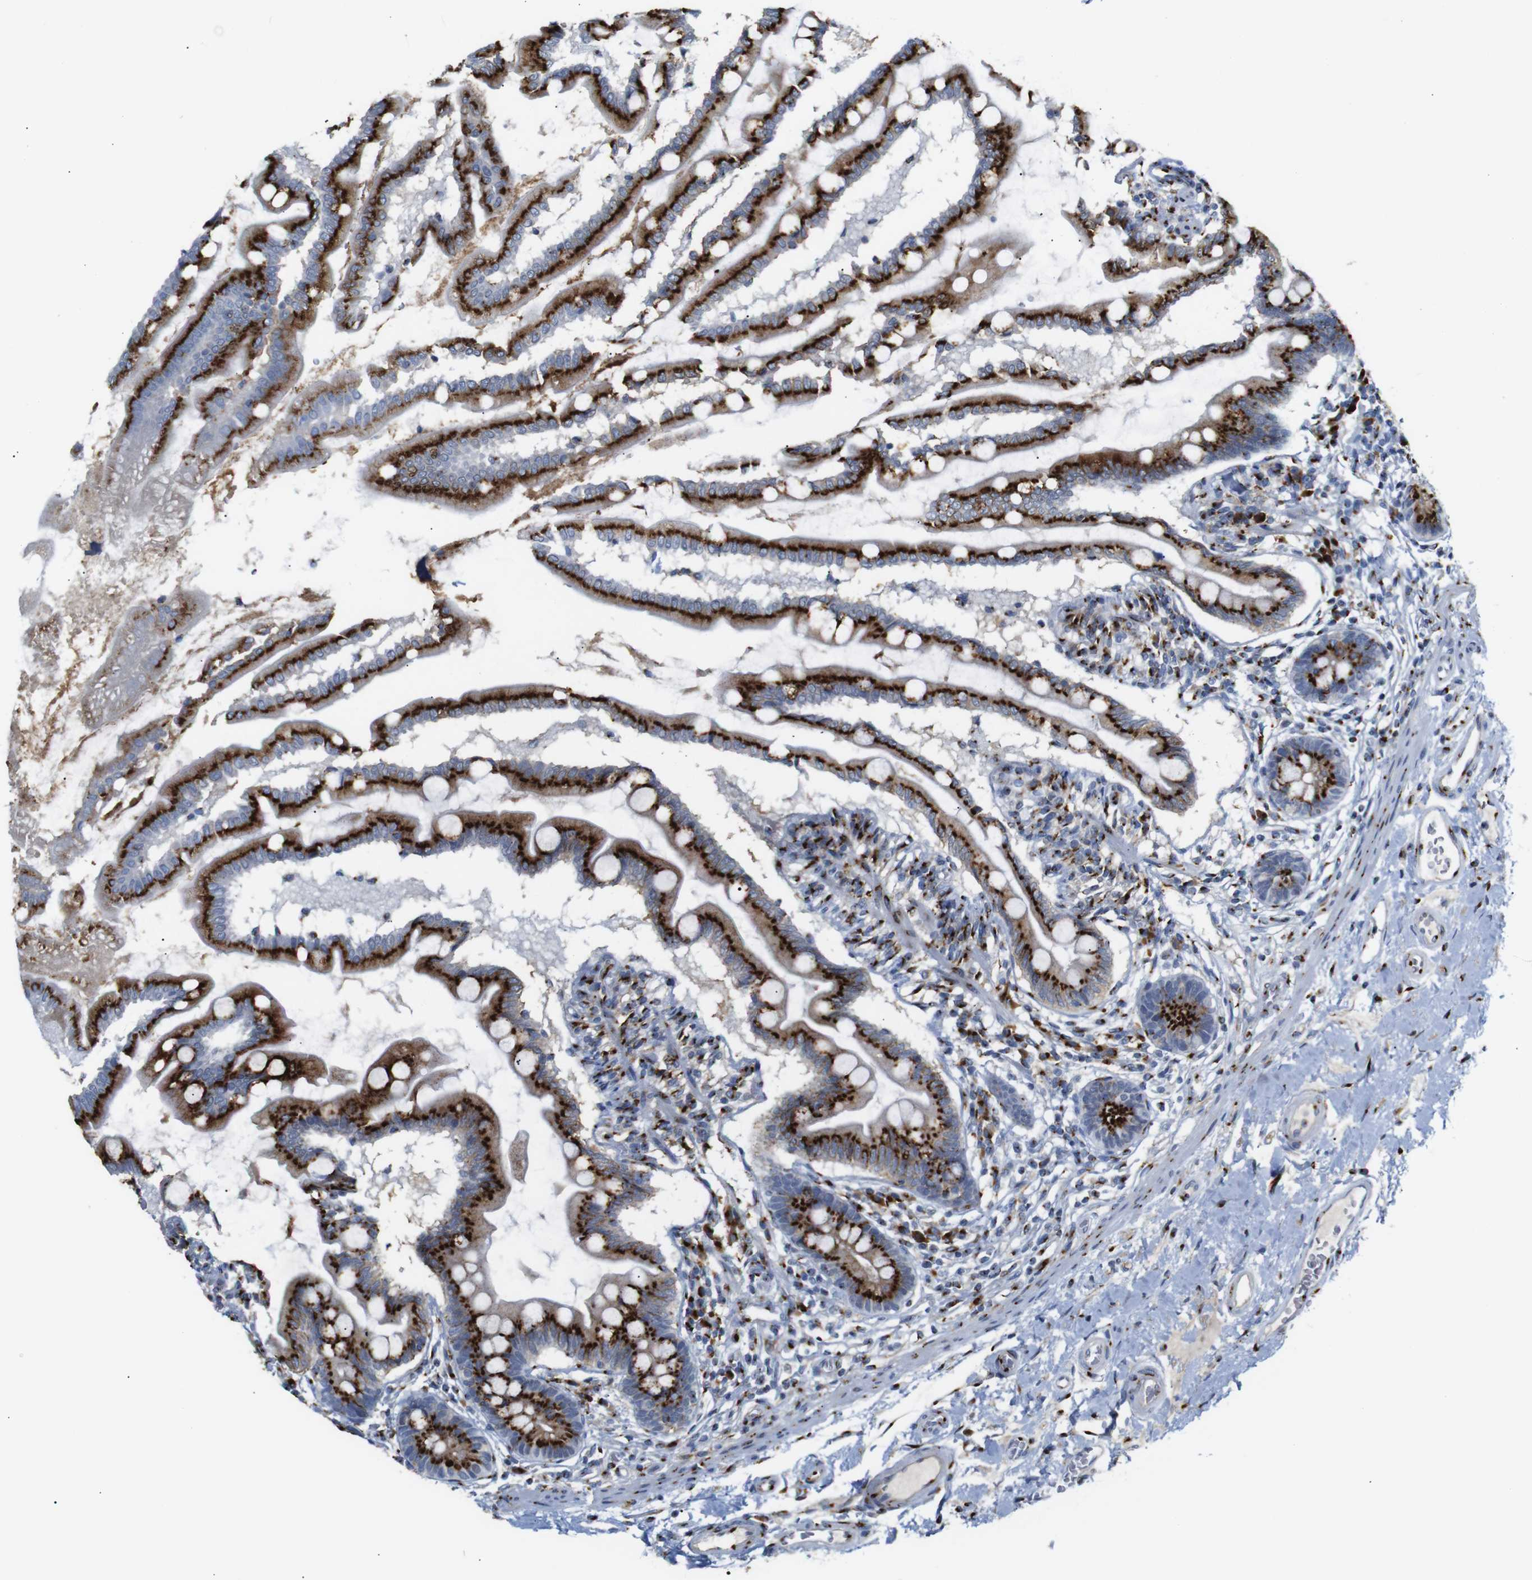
{"staining": {"intensity": "strong", "quantity": ">75%", "location": "cytoplasmic/membranous"}, "tissue": "small intestine", "cell_type": "Glandular cells", "image_type": "normal", "snomed": [{"axis": "morphology", "description": "Normal tissue, NOS"}, {"axis": "topography", "description": "Small intestine"}], "caption": "Small intestine stained for a protein shows strong cytoplasmic/membranous positivity in glandular cells. (brown staining indicates protein expression, while blue staining denotes nuclei).", "gene": "TGOLN2", "patient": {"sex": "female", "age": 56}}